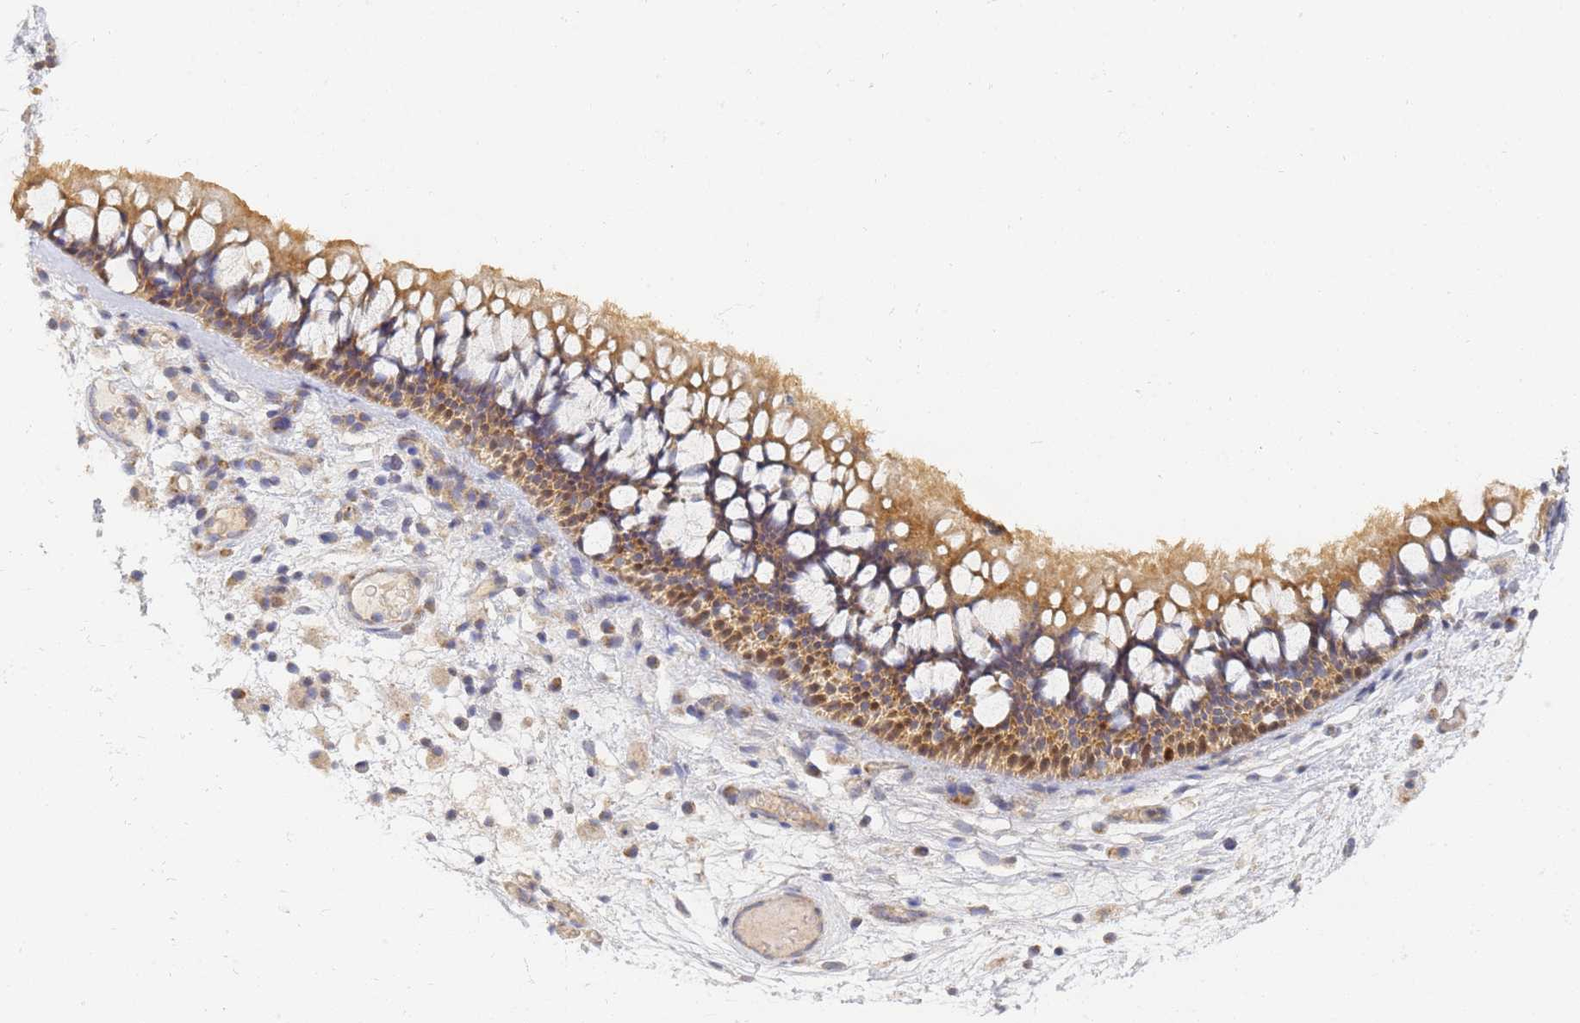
{"staining": {"intensity": "moderate", "quantity": ">75%", "location": "cytoplasmic/membranous,nuclear"}, "tissue": "nasopharynx", "cell_type": "Respiratory epithelial cells", "image_type": "normal", "snomed": [{"axis": "morphology", "description": "Normal tissue, NOS"}, {"axis": "morphology", "description": "Inflammation, NOS"}, {"axis": "morphology", "description": "Malignant melanoma, Metastatic site"}, {"axis": "topography", "description": "Nasopharynx"}], "caption": "Respiratory epithelial cells display medium levels of moderate cytoplasmic/membranous,nuclear positivity in approximately >75% of cells in benign human nasopharynx.", "gene": "UTP23", "patient": {"sex": "male", "age": 70}}